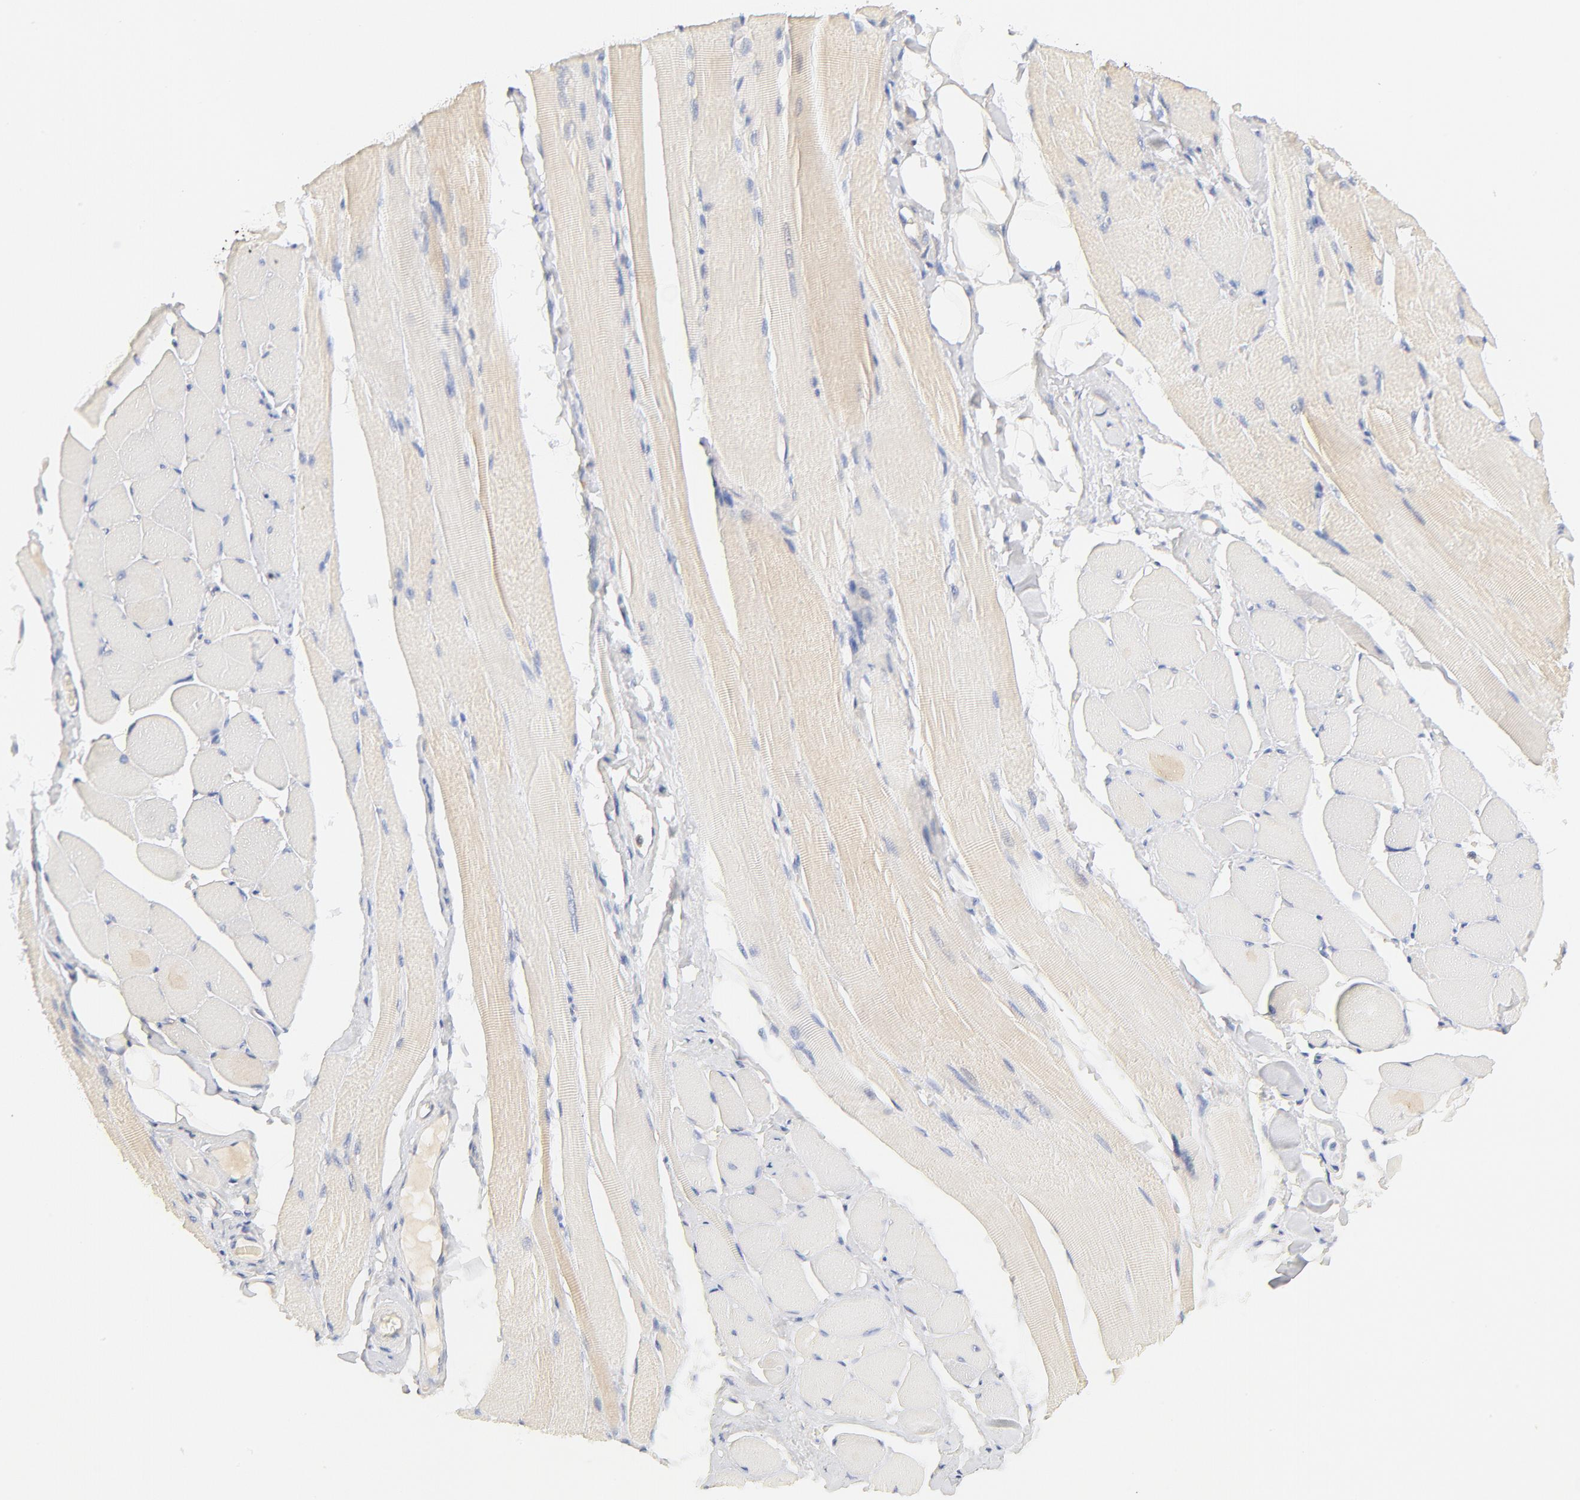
{"staining": {"intensity": "negative", "quantity": "none", "location": "none"}, "tissue": "skeletal muscle", "cell_type": "Myocytes", "image_type": "normal", "snomed": [{"axis": "morphology", "description": "Normal tissue, NOS"}, {"axis": "topography", "description": "Skeletal muscle"}, {"axis": "topography", "description": "Peripheral nerve tissue"}], "caption": "Human skeletal muscle stained for a protein using immunohistochemistry (IHC) shows no expression in myocytes.", "gene": "MTERF2", "patient": {"sex": "female", "age": 84}}